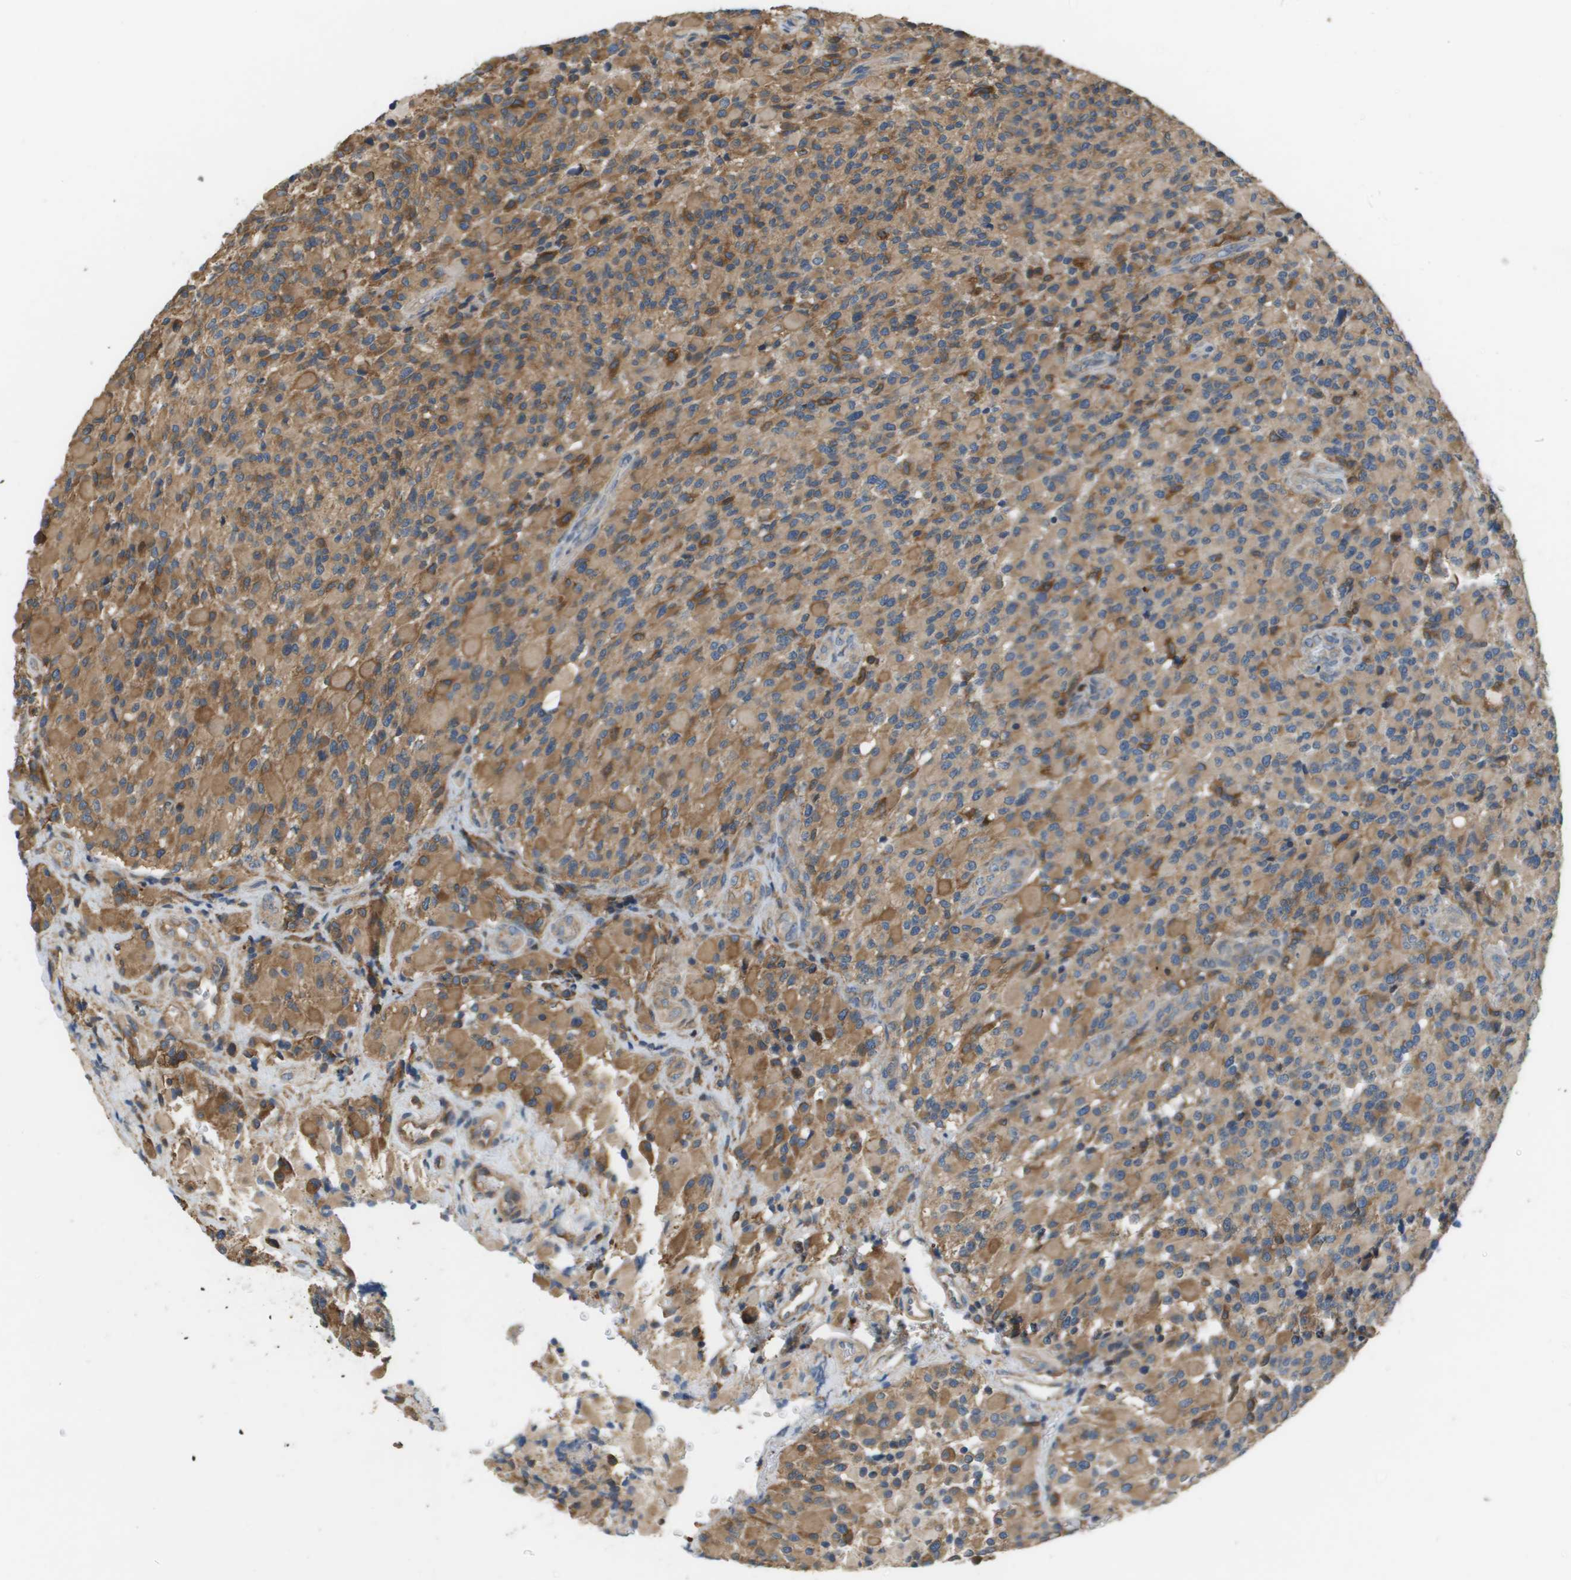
{"staining": {"intensity": "moderate", "quantity": ">75%", "location": "cytoplasmic/membranous"}, "tissue": "glioma", "cell_type": "Tumor cells", "image_type": "cancer", "snomed": [{"axis": "morphology", "description": "Glioma, malignant, High grade"}, {"axis": "topography", "description": "Brain"}], "caption": "Immunohistochemical staining of high-grade glioma (malignant) exhibits moderate cytoplasmic/membranous protein positivity in approximately >75% of tumor cells. Ihc stains the protein of interest in brown and the nuclei are stained blue.", "gene": "SAMSN1", "patient": {"sex": "male", "age": 71}}